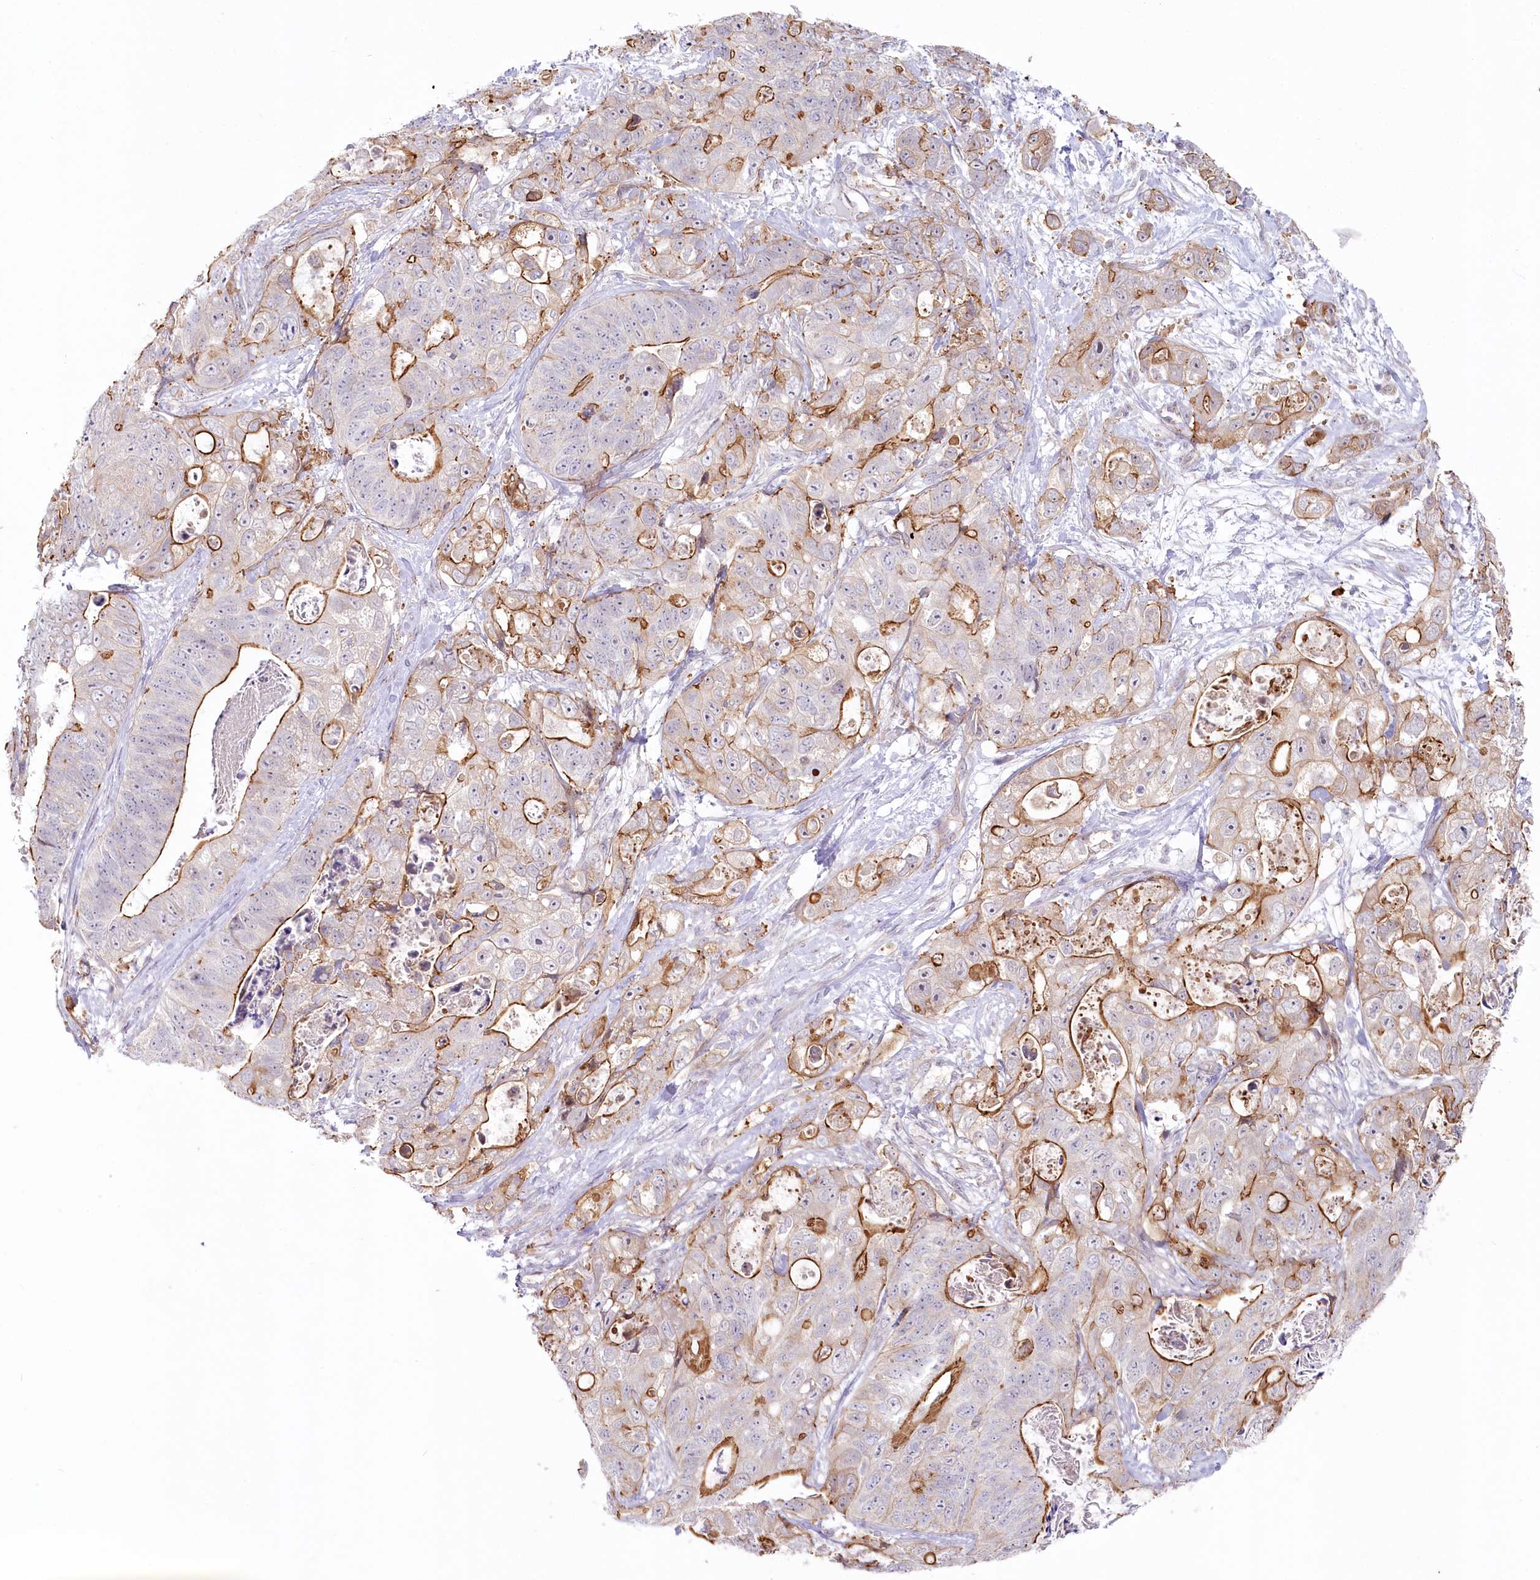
{"staining": {"intensity": "strong", "quantity": "25%-75%", "location": "cytoplasmic/membranous"}, "tissue": "stomach cancer", "cell_type": "Tumor cells", "image_type": "cancer", "snomed": [{"axis": "morphology", "description": "Adenocarcinoma, NOS"}, {"axis": "topography", "description": "Stomach"}], "caption": "Immunohistochemistry (IHC) histopathology image of neoplastic tissue: adenocarcinoma (stomach) stained using immunohistochemistry (IHC) shows high levels of strong protein expression localized specifically in the cytoplasmic/membranous of tumor cells, appearing as a cytoplasmic/membranous brown color.", "gene": "ABHD8", "patient": {"sex": "female", "age": 89}}